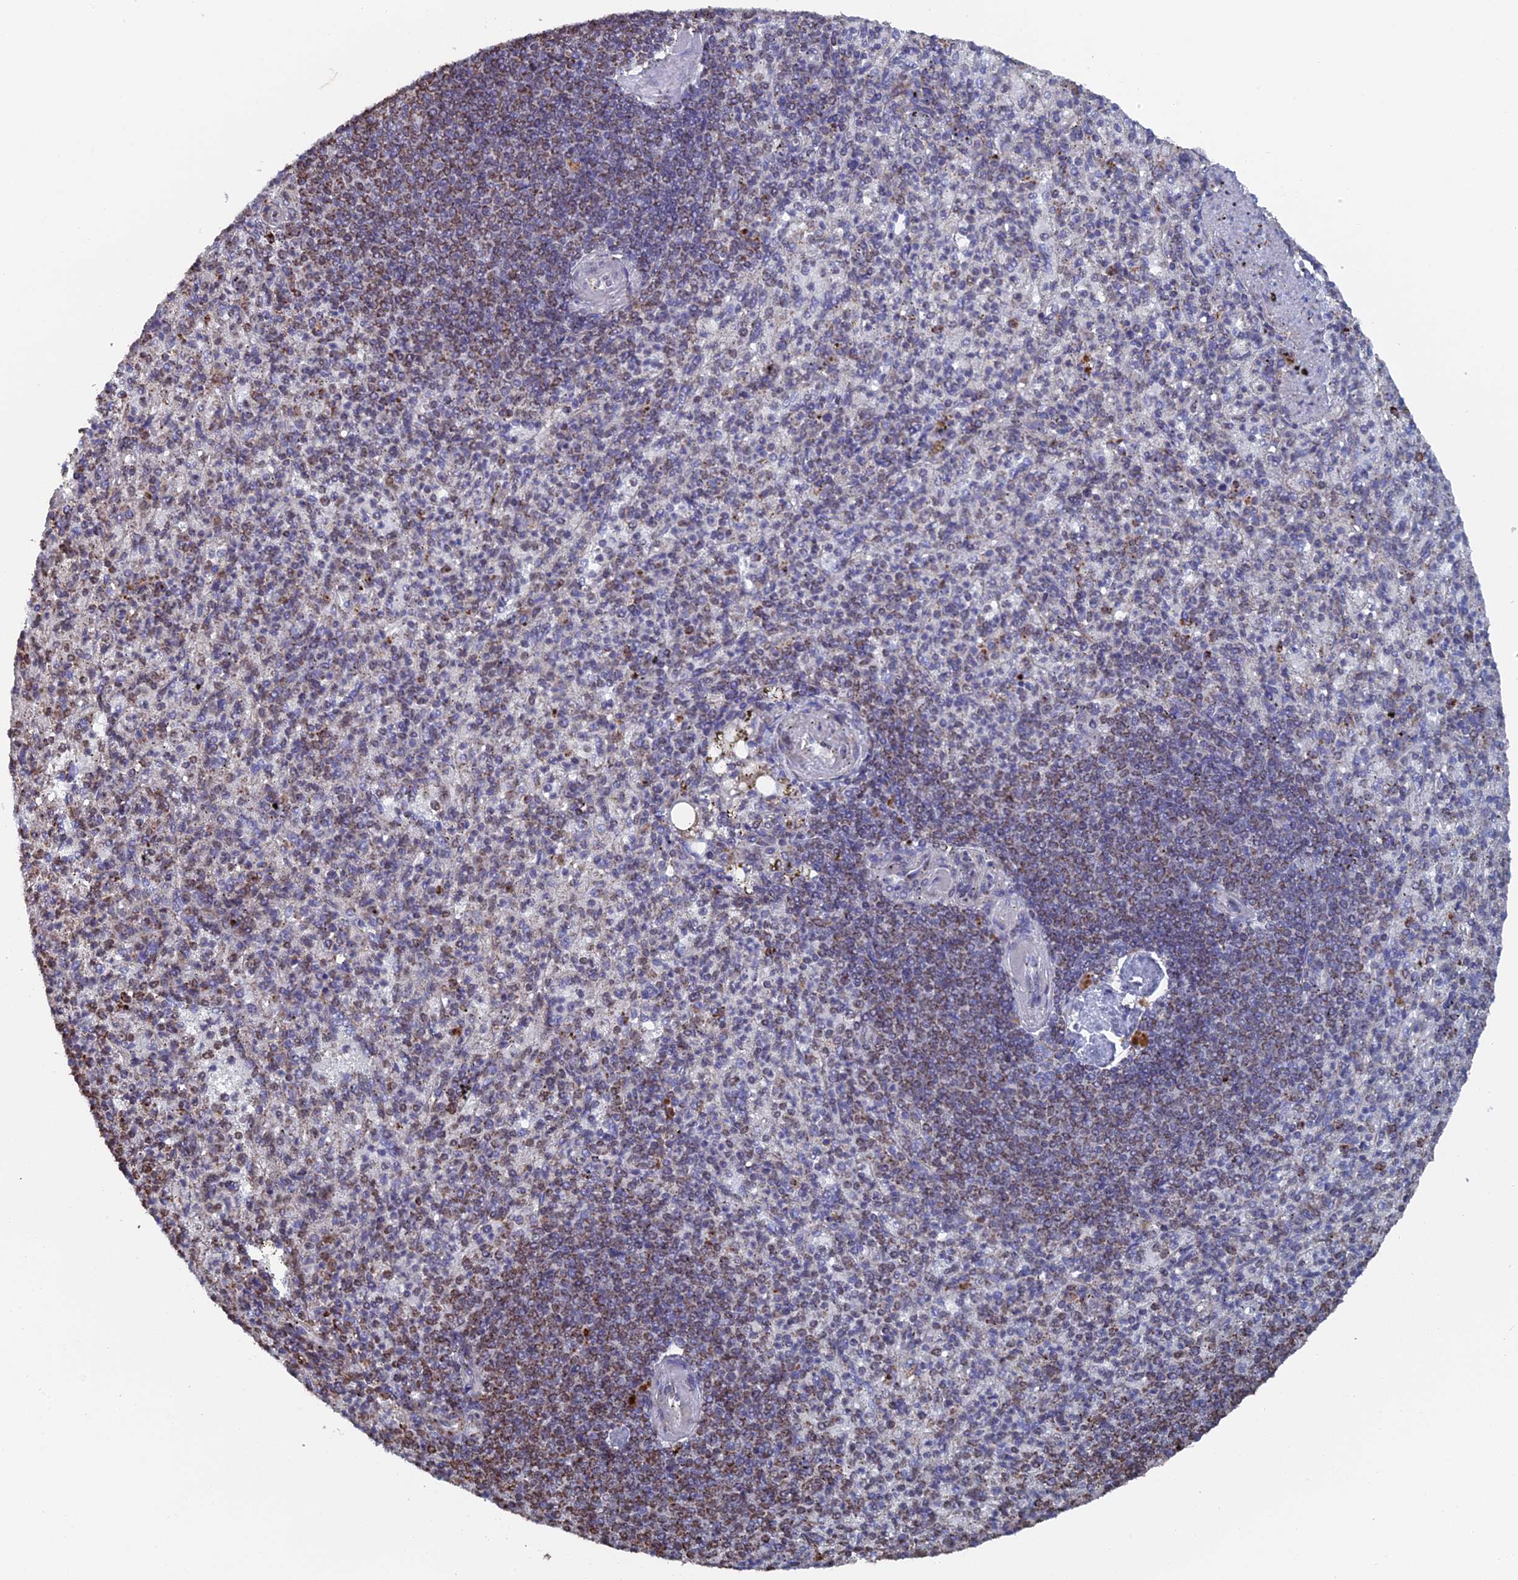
{"staining": {"intensity": "moderate", "quantity": "<25%", "location": "cytoplasmic/membranous"}, "tissue": "spleen", "cell_type": "Cells in red pulp", "image_type": "normal", "snomed": [{"axis": "morphology", "description": "Normal tissue, NOS"}, {"axis": "topography", "description": "Spleen"}], "caption": "Immunohistochemical staining of normal spleen shows low levels of moderate cytoplasmic/membranous positivity in approximately <25% of cells in red pulp. (IHC, brightfield microscopy, high magnification).", "gene": "SMG9", "patient": {"sex": "female", "age": 74}}